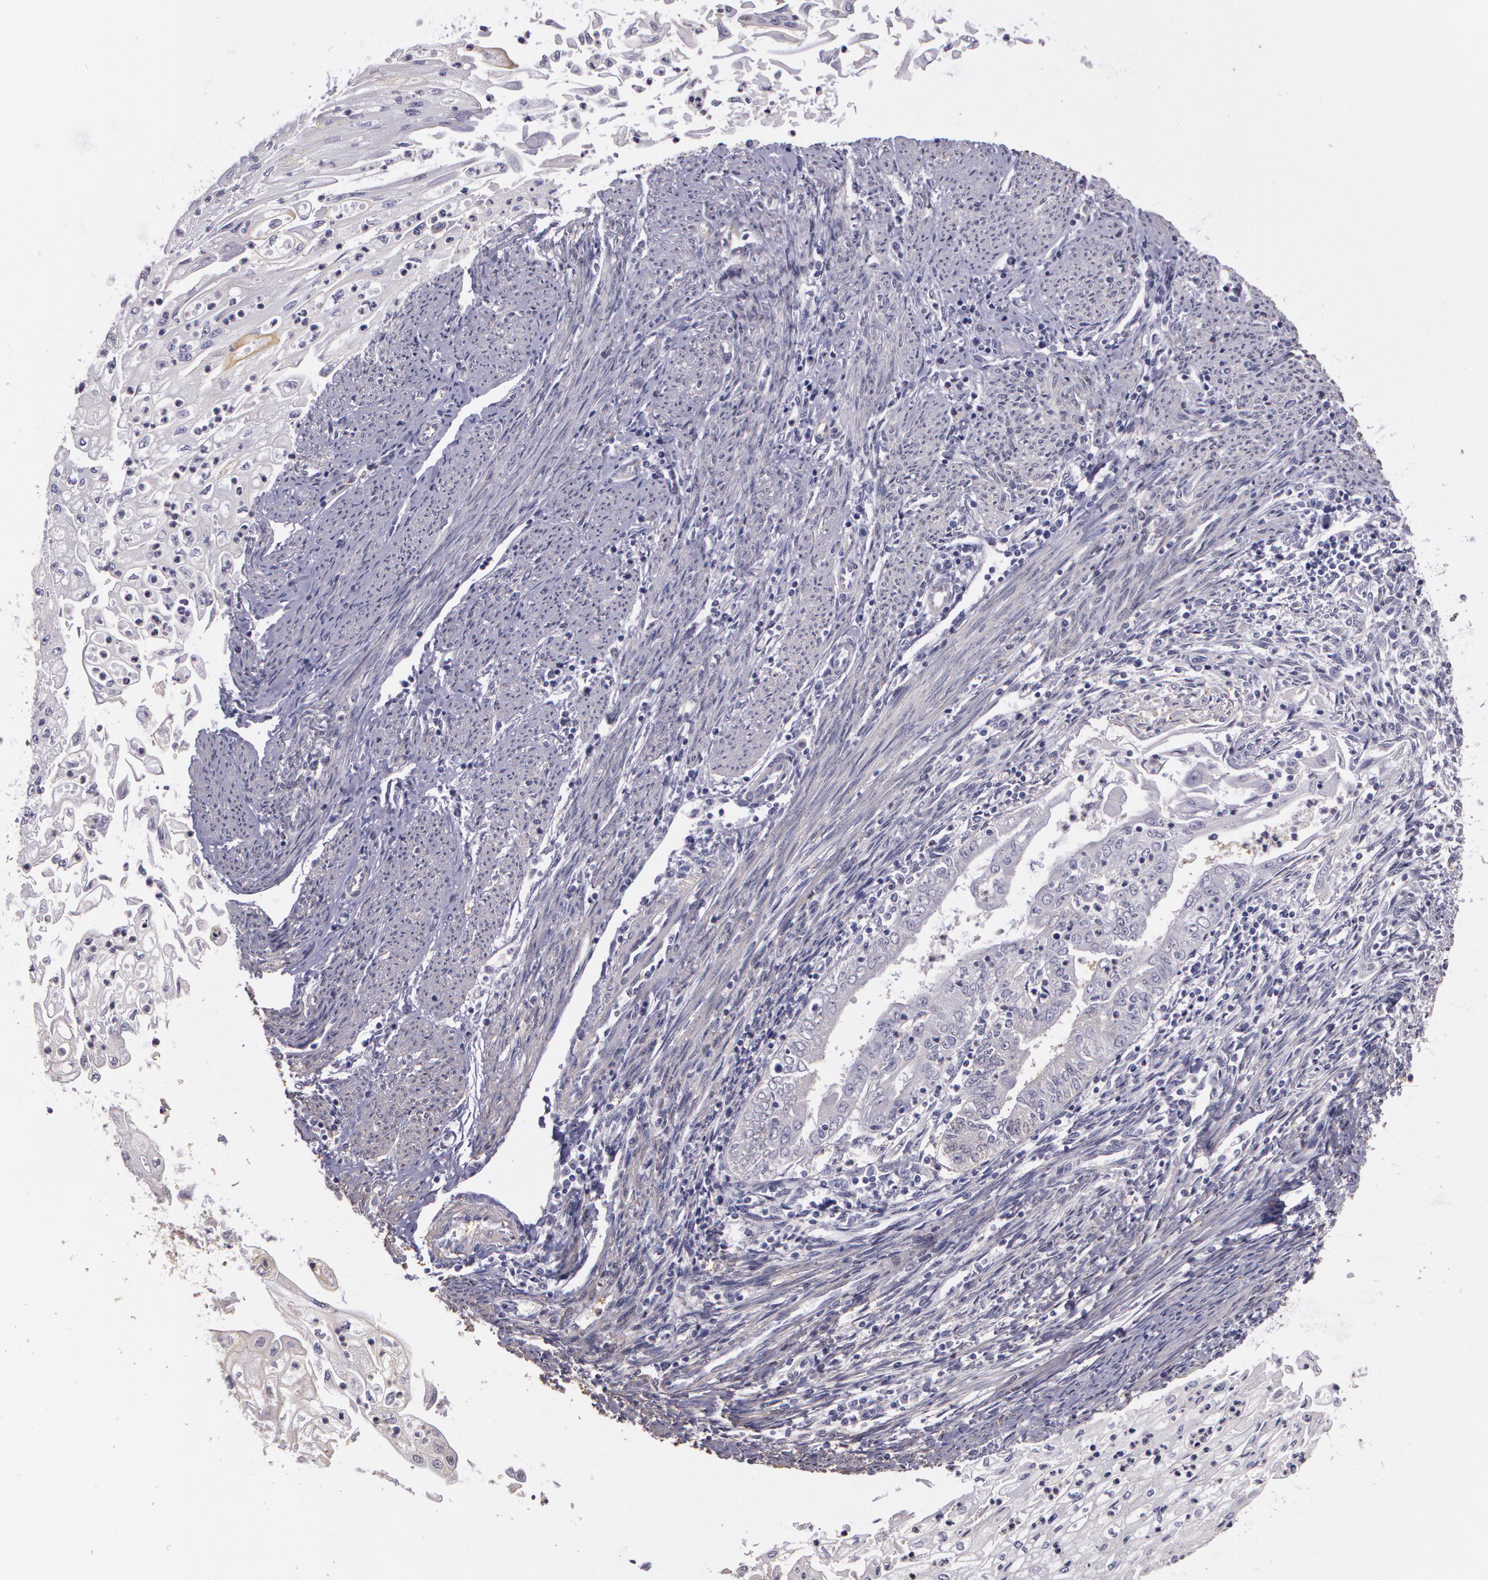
{"staining": {"intensity": "negative", "quantity": "none", "location": "none"}, "tissue": "endometrial cancer", "cell_type": "Tumor cells", "image_type": "cancer", "snomed": [{"axis": "morphology", "description": "Adenocarcinoma, NOS"}, {"axis": "topography", "description": "Endometrium"}], "caption": "A high-resolution image shows IHC staining of adenocarcinoma (endometrial), which exhibits no significant expression in tumor cells.", "gene": "G2E3", "patient": {"sex": "female", "age": 75}}